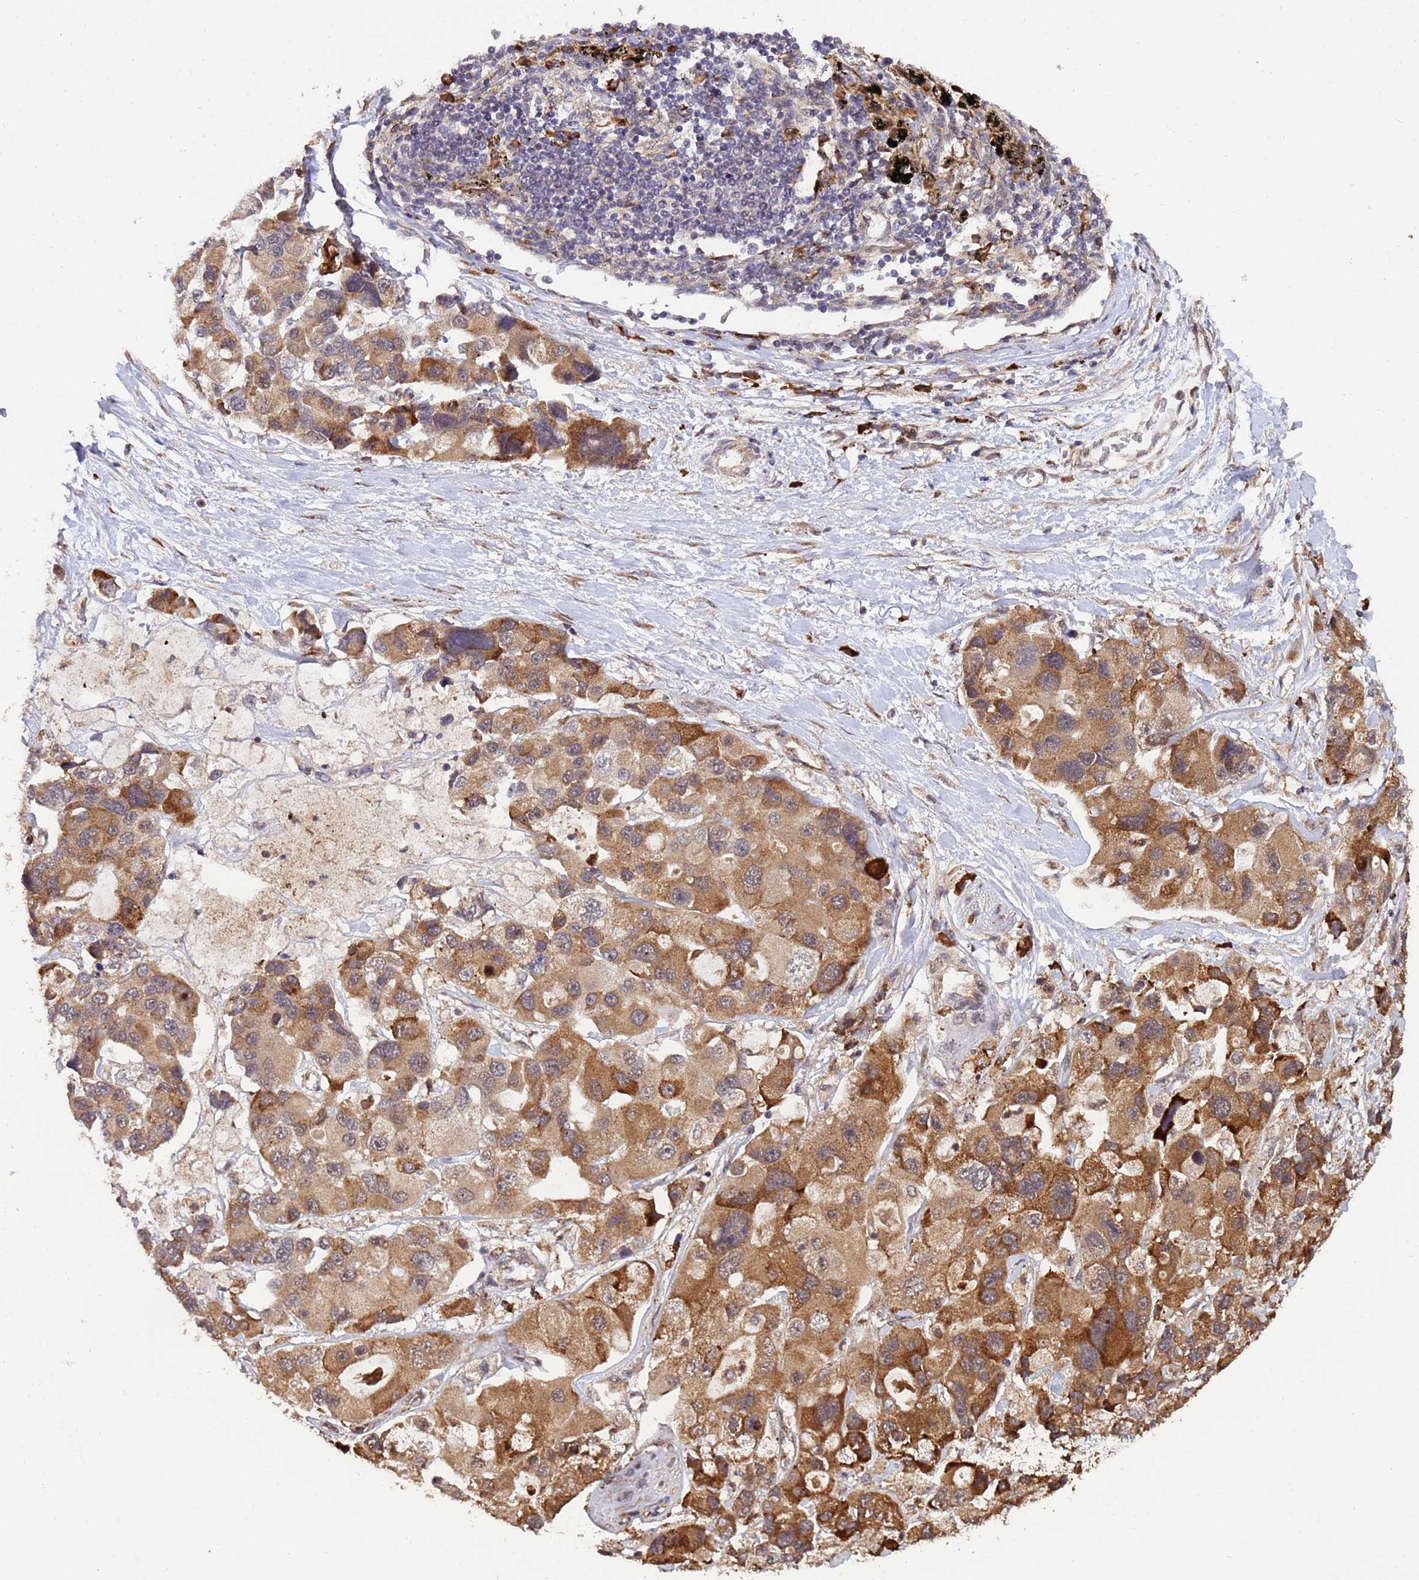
{"staining": {"intensity": "moderate", "quantity": ">75%", "location": "cytoplasmic/membranous"}, "tissue": "lung cancer", "cell_type": "Tumor cells", "image_type": "cancer", "snomed": [{"axis": "morphology", "description": "Adenocarcinoma, NOS"}, {"axis": "topography", "description": "Lung"}], "caption": "IHC micrograph of adenocarcinoma (lung) stained for a protein (brown), which reveals medium levels of moderate cytoplasmic/membranous positivity in about >75% of tumor cells.", "gene": "ZNF619", "patient": {"sex": "female", "age": 54}}